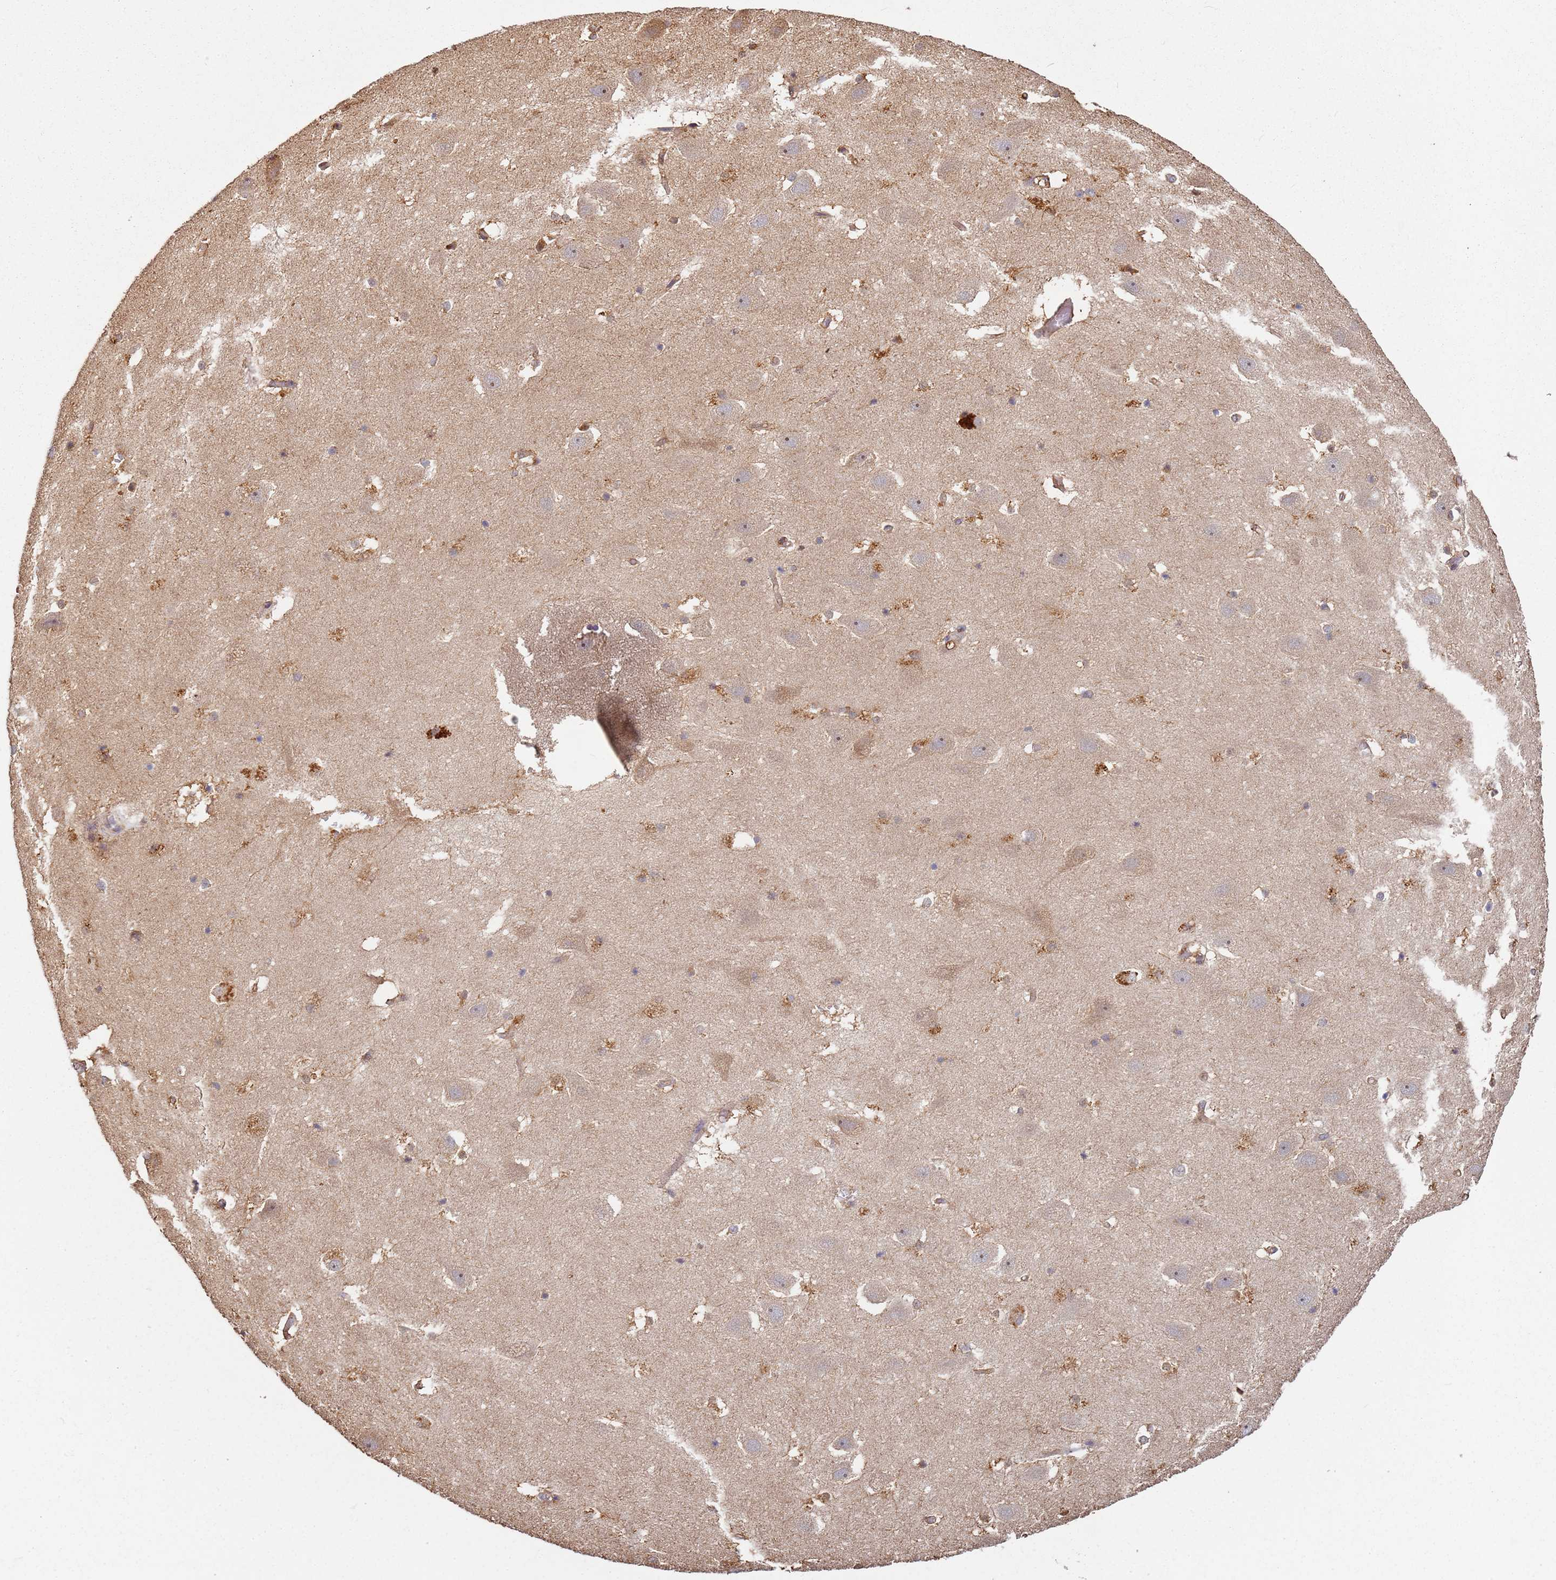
{"staining": {"intensity": "weak", "quantity": "<25%", "location": "cytoplasmic/membranous"}, "tissue": "hippocampus", "cell_type": "Glial cells", "image_type": "normal", "snomed": [{"axis": "morphology", "description": "Normal tissue, NOS"}, {"axis": "topography", "description": "Hippocampus"}], "caption": "Immunohistochemical staining of benign human hippocampus demonstrates no significant positivity in glial cells.", "gene": "SCGB2B2", "patient": {"sex": "female", "age": 52}}